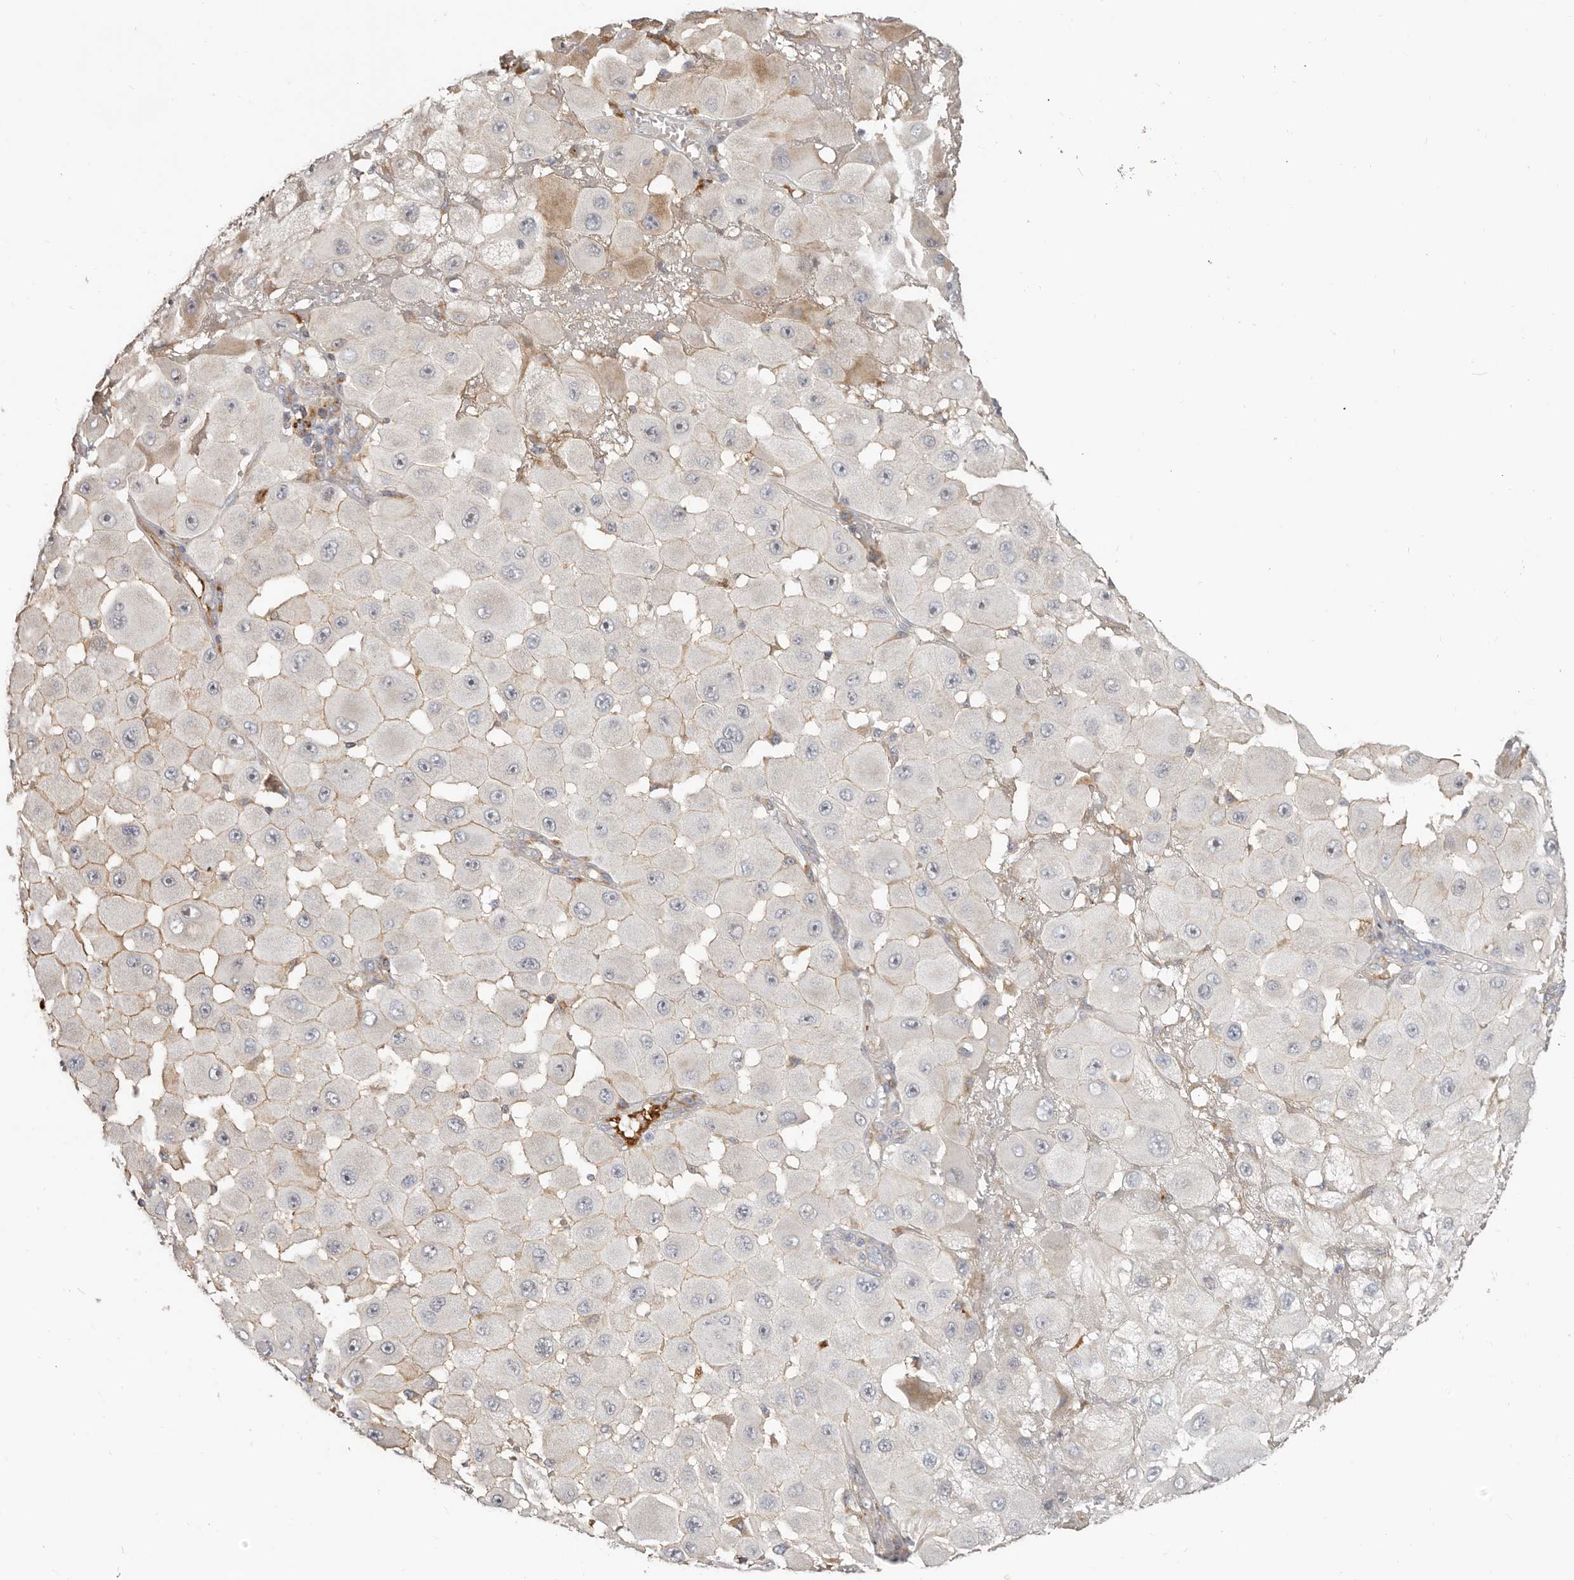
{"staining": {"intensity": "negative", "quantity": "none", "location": "none"}, "tissue": "melanoma", "cell_type": "Tumor cells", "image_type": "cancer", "snomed": [{"axis": "morphology", "description": "Malignant melanoma, NOS"}, {"axis": "topography", "description": "Skin"}], "caption": "Tumor cells show no significant protein positivity in melanoma.", "gene": "MTFR2", "patient": {"sex": "female", "age": 81}}